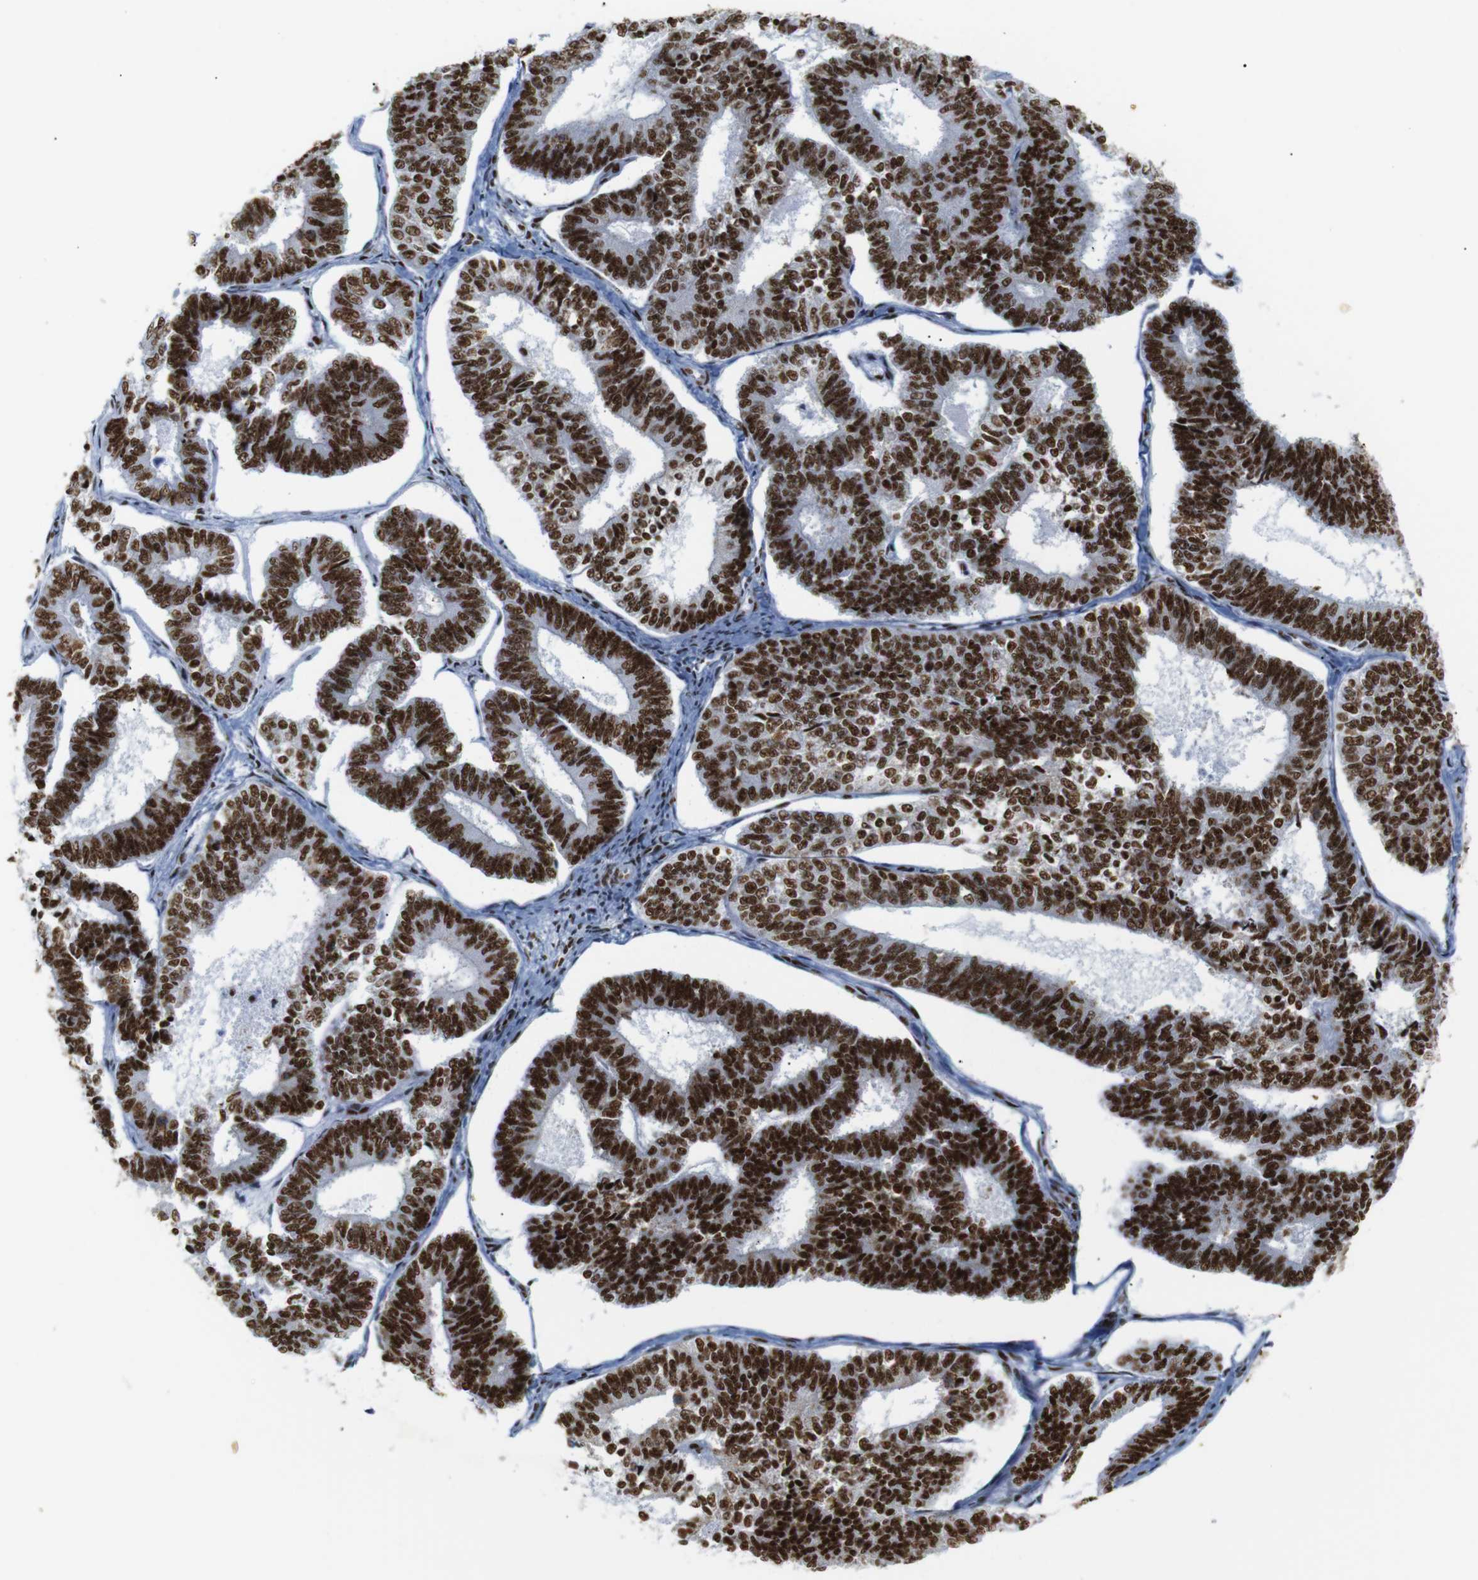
{"staining": {"intensity": "strong", "quantity": ">75%", "location": "nuclear"}, "tissue": "endometrial cancer", "cell_type": "Tumor cells", "image_type": "cancer", "snomed": [{"axis": "morphology", "description": "Adenocarcinoma, NOS"}, {"axis": "topography", "description": "Endometrium"}], "caption": "Approximately >75% of tumor cells in endometrial cancer (adenocarcinoma) reveal strong nuclear protein expression as visualized by brown immunohistochemical staining.", "gene": "TRA2B", "patient": {"sex": "female", "age": 70}}